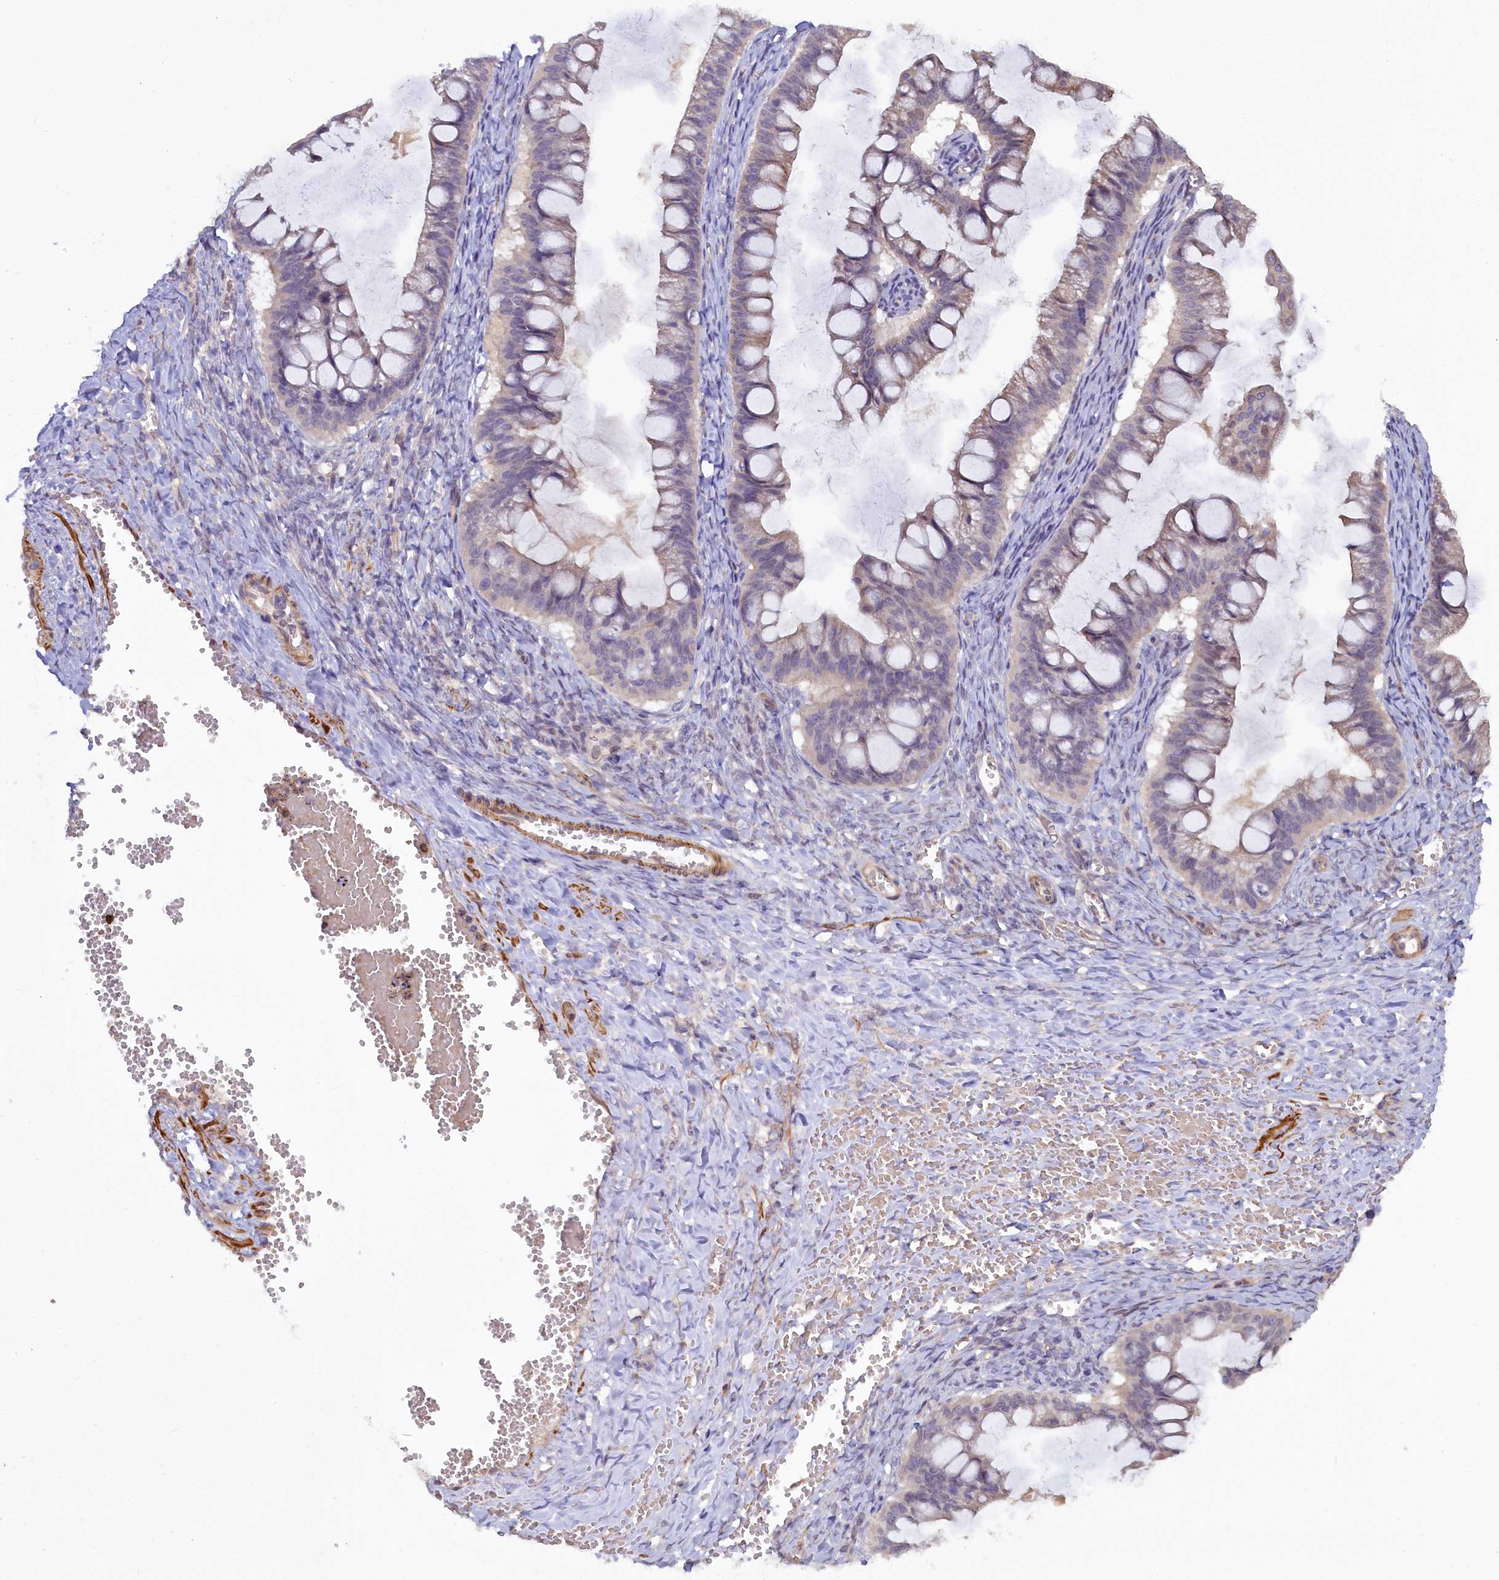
{"staining": {"intensity": "weak", "quantity": "<25%", "location": "nuclear"}, "tissue": "ovarian cancer", "cell_type": "Tumor cells", "image_type": "cancer", "snomed": [{"axis": "morphology", "description": "Cystadenocarcinoma, mucinous, NOS"}, {"axis": "topography", "description": "Ovary"}], "caption": "Ovarian cancer was stained to show a protein in brown. There is no significant expression in tumor cells. The staining is performed using DAB (3,3'-diaminobenzidine) brown chromogen with nuclei counter-stained in using hematoxylin.", "gene": "MYO16", "patient": {"sex": "female", "age": 73}}